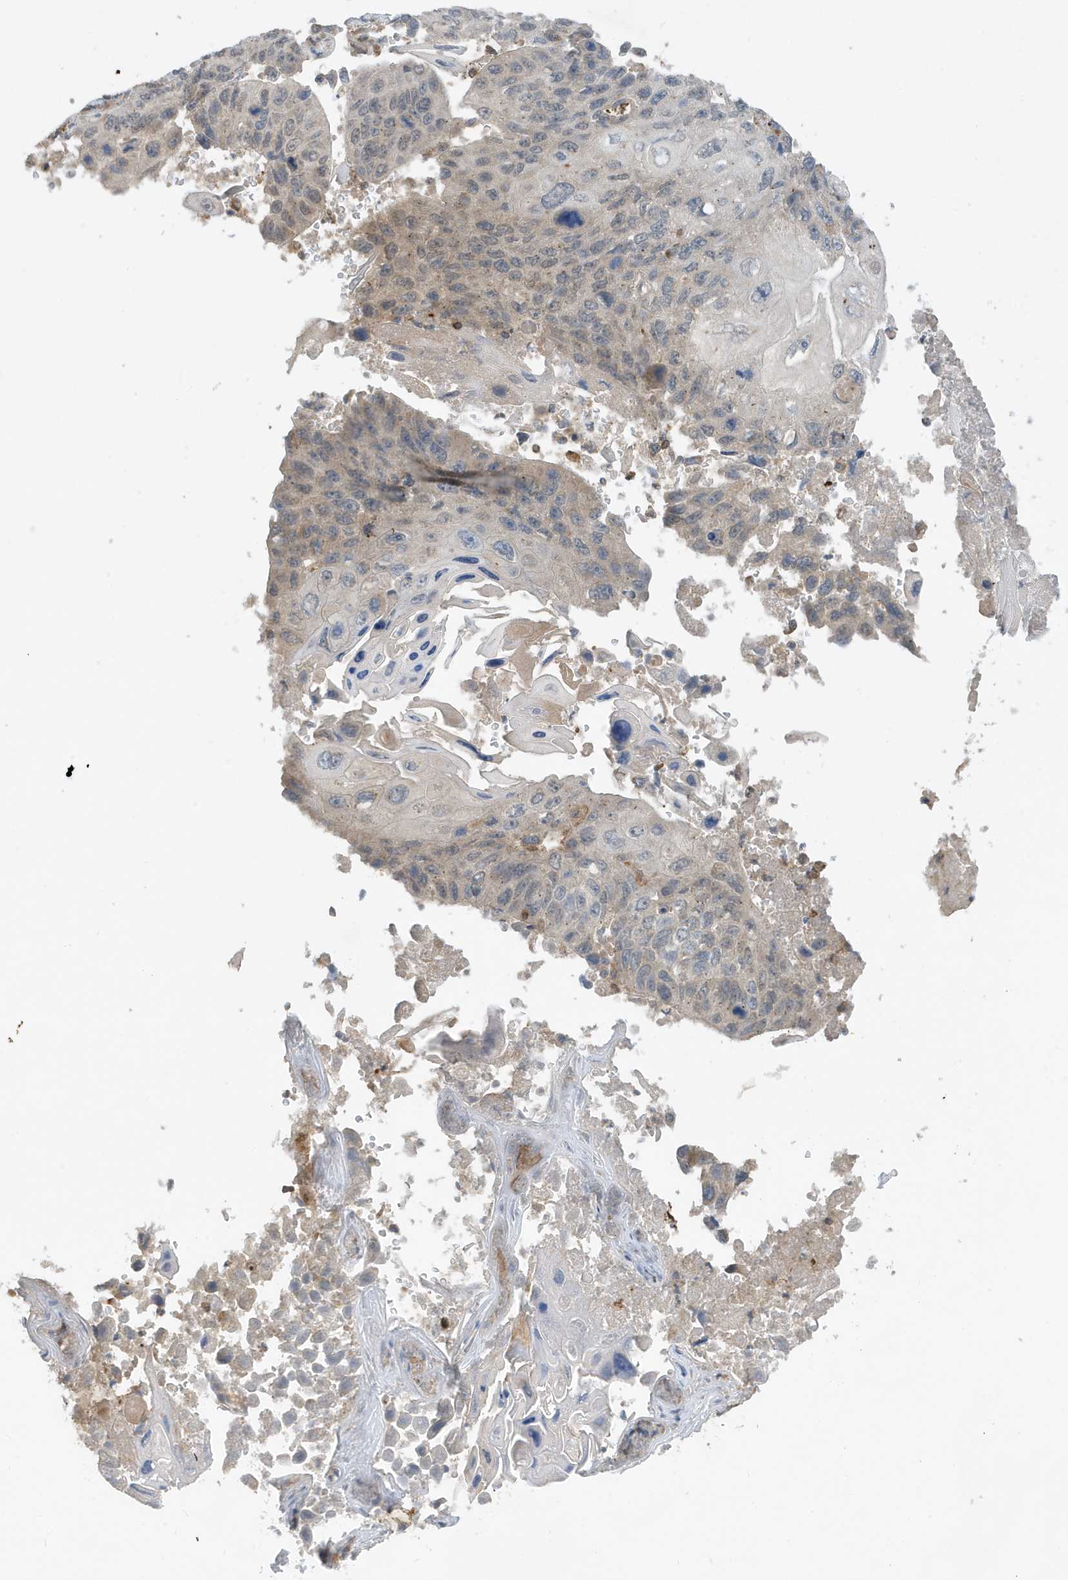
{"staining": {"intensity": "weak", "quantity": "<25%", "location": "cytoplasmic/membranous"}, "tissue": "lung cancer", "cell_type": "Tumor cells", "image_type": "cancer", "snomed": [{"axis": "morphology", "description": "Squamous cell carcinoma, NOS"}, {"axis": "topography", "description": "Lung"}], "caption": "This is a photomicrograph of immunohistochemistry staining of lung cancer (squamous cell carcinoma), which shows no expression in tumor cells.", "gene": "NSUN3", "patient": {"sex": "male", "age": 61}}